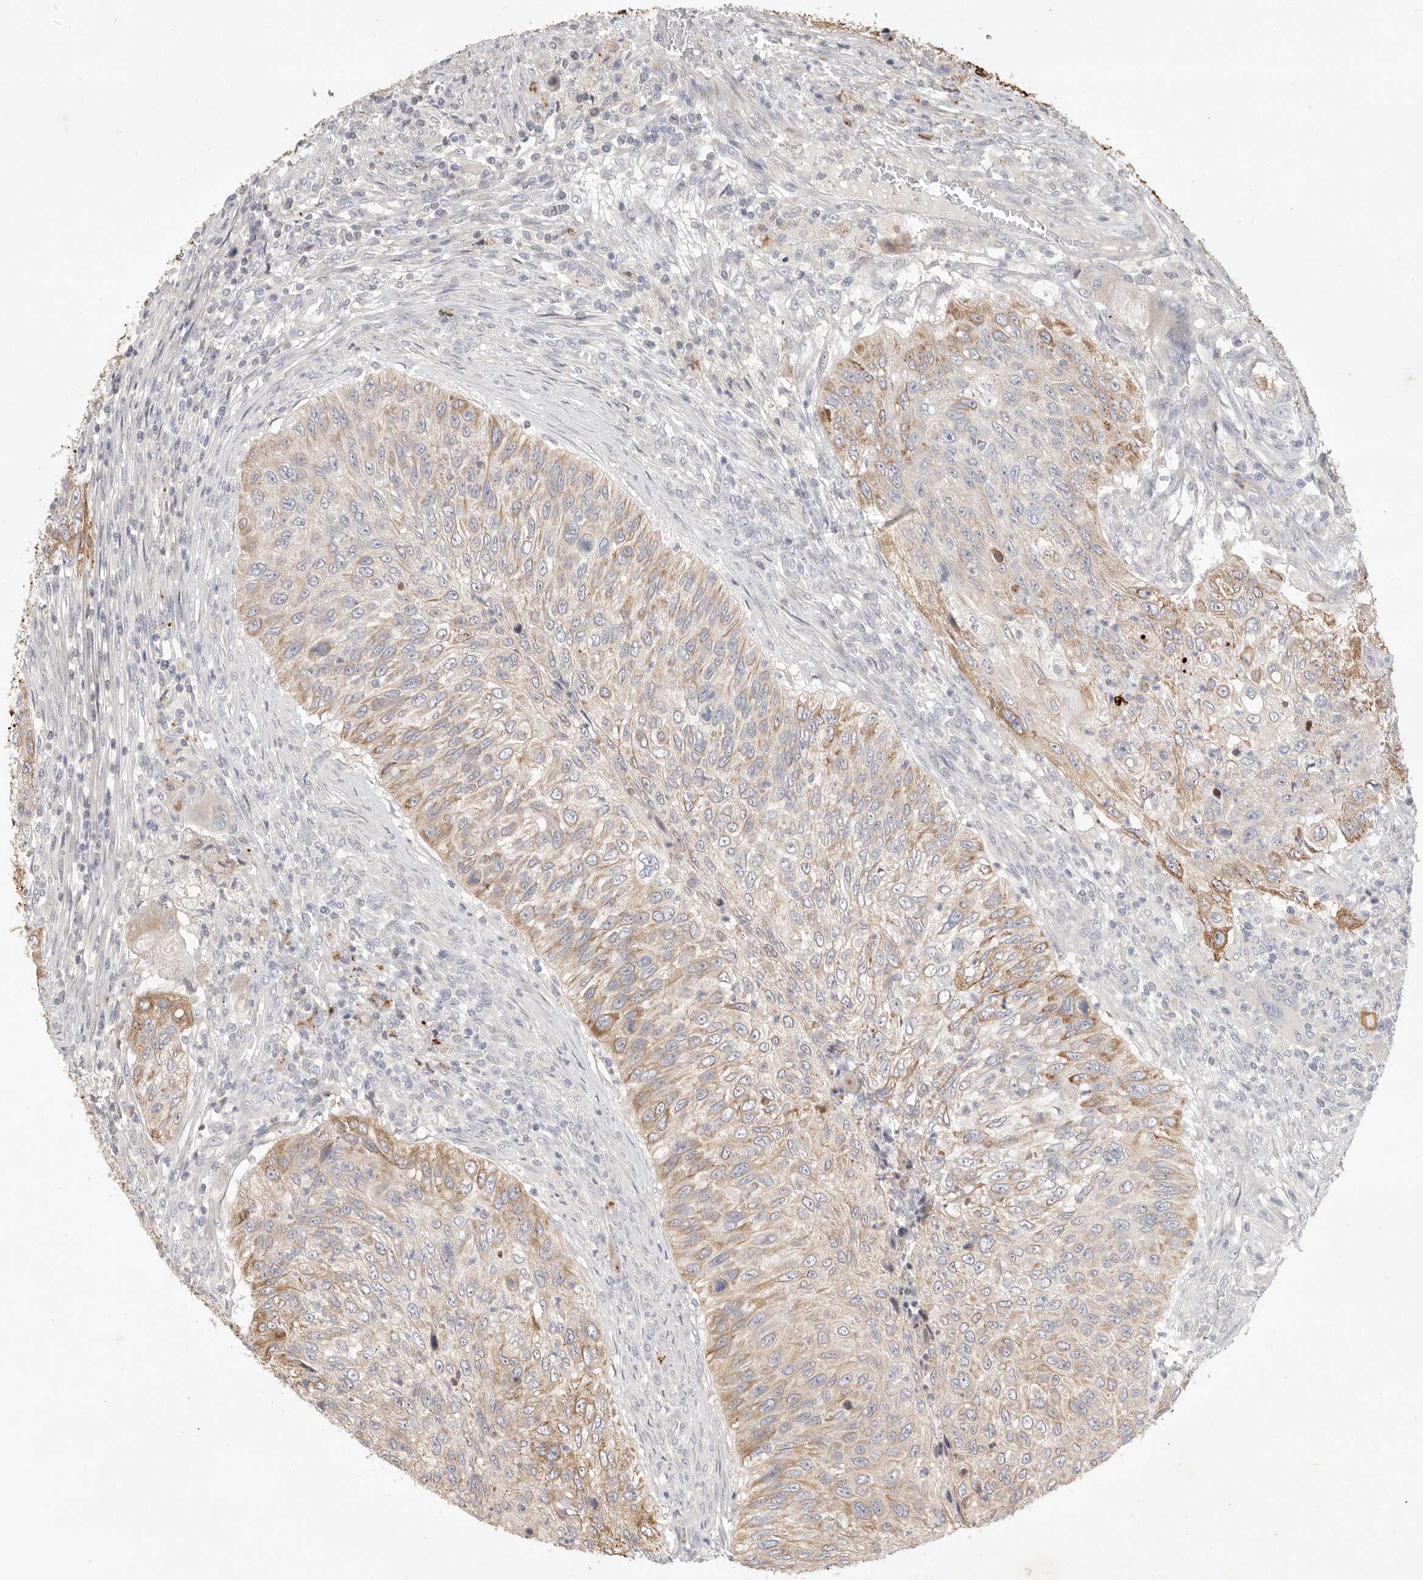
{"staining": {"intensity": "moderate", "quantity": "25%-75%", "location": "cytoplasmic/membranous"}, "tissue": "urothelial cancer", "cell_type": "Tumor cells", "image_type": "cancer", "snomed": [{"axis": "morphology", "description": "Urothelial carcinoma, High grade"}, {"axis": "topography", "description": "Urinary bladder"}], "caption": "Moderate cytoplasmic/membranous expression for a protein is seen in about 25%-75% of tumor cells of high-grade urothelial carcinoma using IHC.", "gene": "USH1C", "patient": {"sex": "female", "age": 60}}